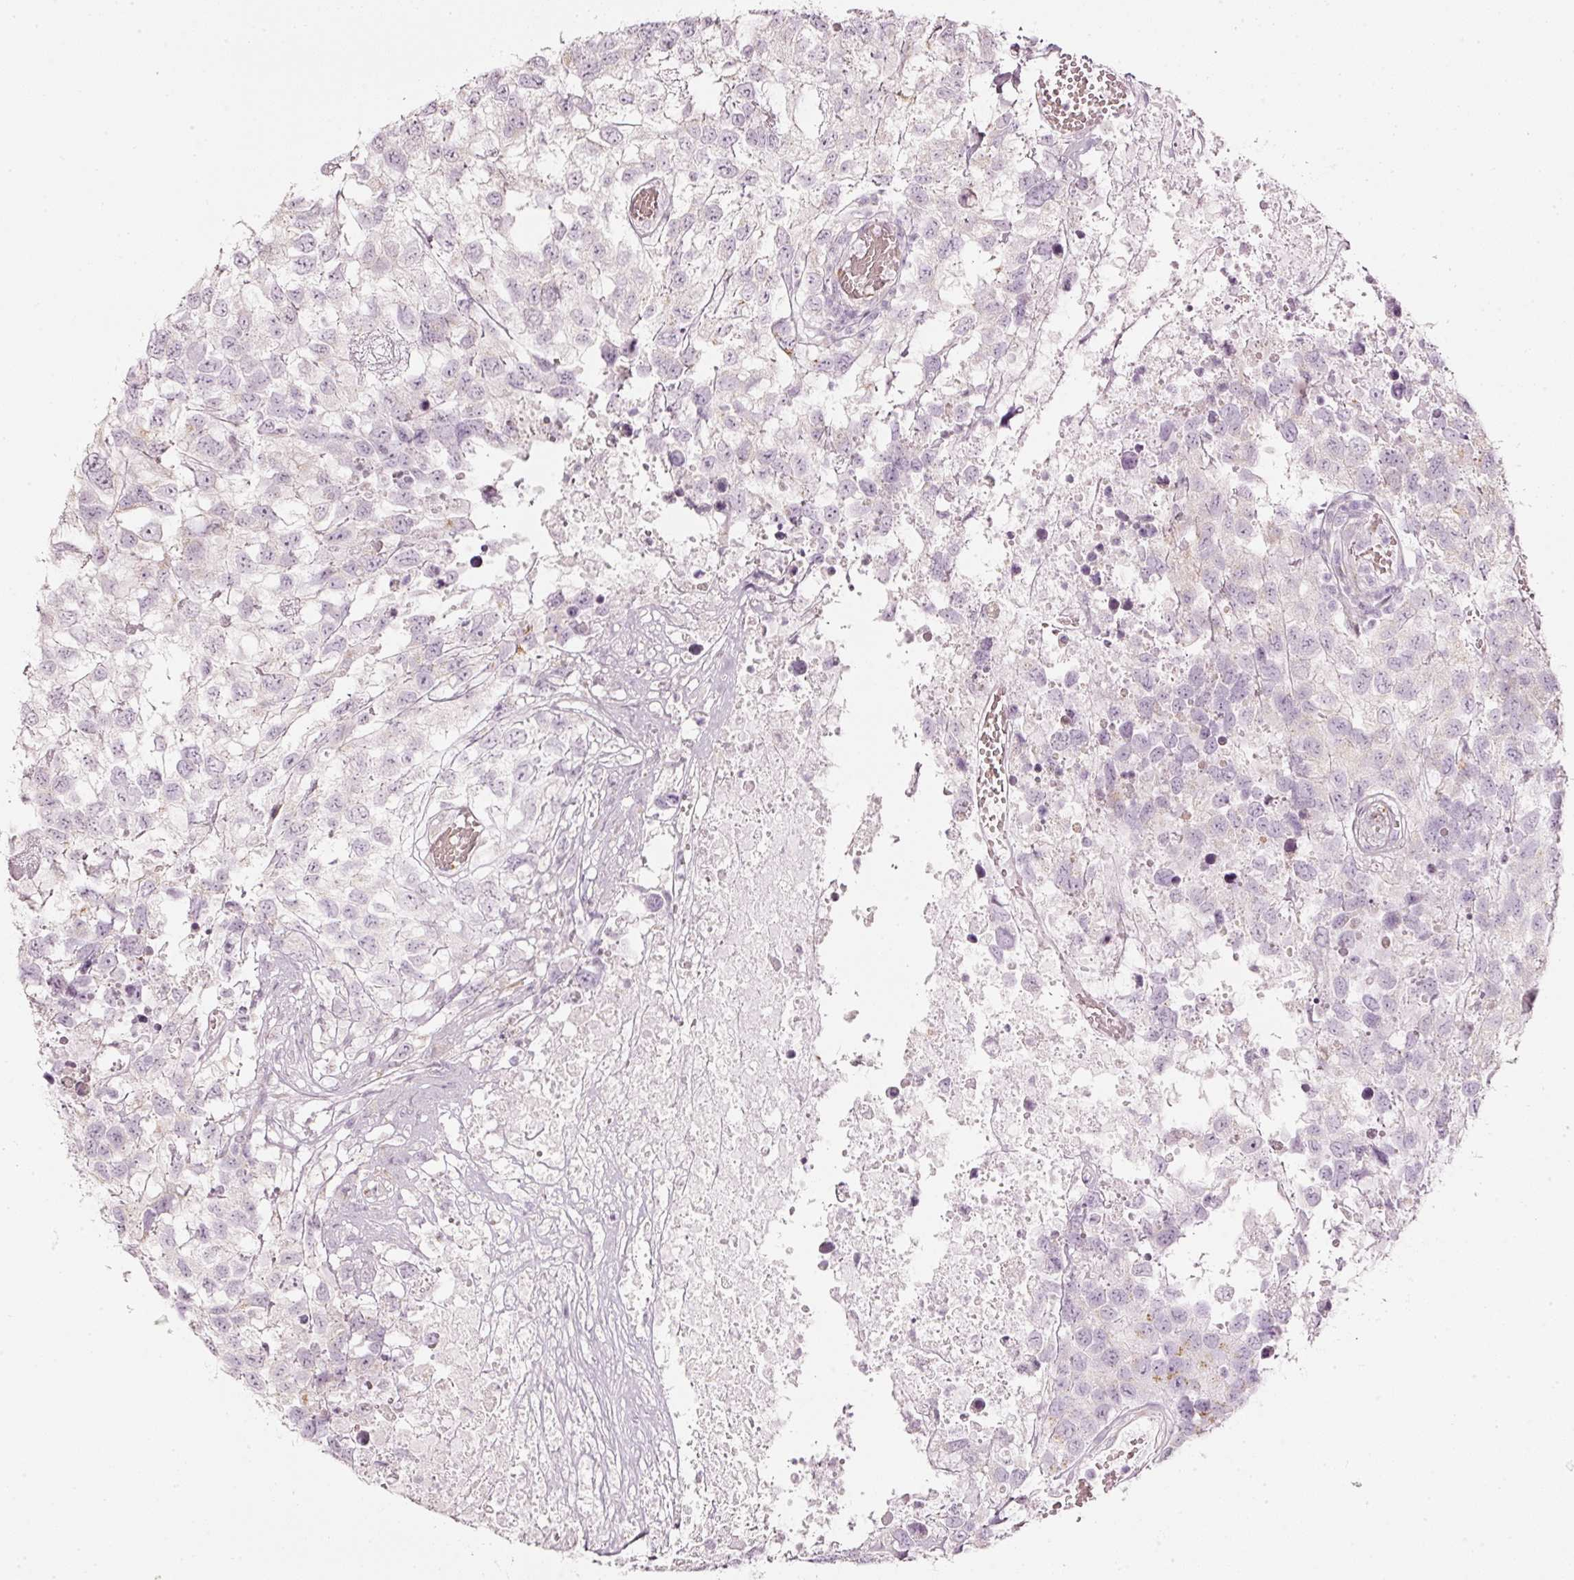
{"staining": {"intensity": "negative", "quantity": "none", "location": "none"}, "tissue": "testis cancer", "cell_type": "Tumor cells", "image_type": "cancer", "snomed": [{"axis": "morphology", "description": "Carcinoma, Embryonal, NOS"}, {"axis": "topography", "description": "Testis"}], "caption": "This is a image of immunohistochemistry staining of testis cancer, which shows no positivity in tumor cells.", "gene": "SDF4", "patient": {"sex": "male", "age": 83}}